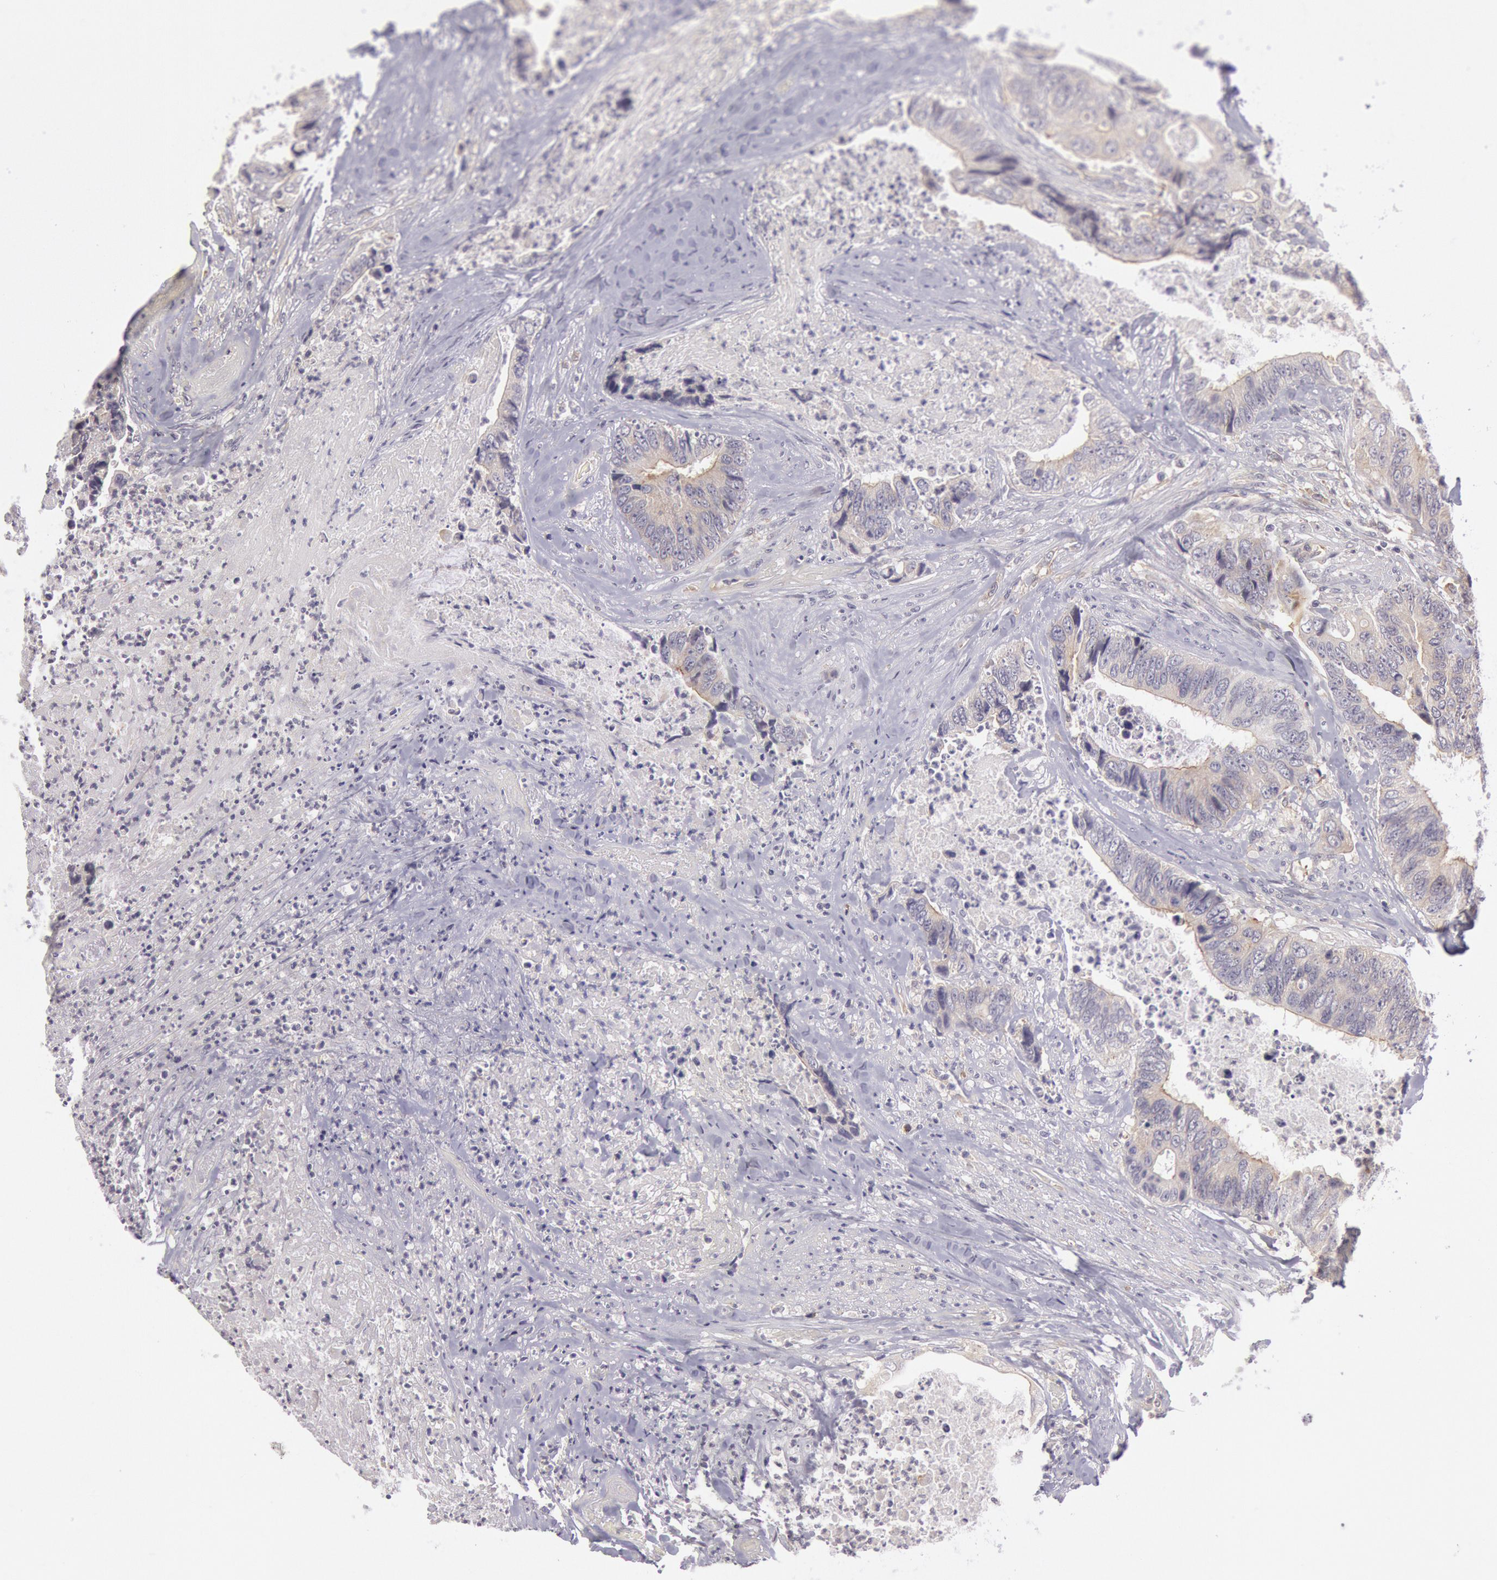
{"staining": {"intensity": "weak", "quantity": "<25%", "location": "cytoplasmic/membranous"}, "tissue": "colorectal cancer", "cell_type": "Tumor cells", "image_type": "cancer", "snomed": [{"axis": "morphology", "description": "Adenocarcinoma, NOS"}, {"axis": "topography", "description": "Rectum"}], "caption": "Photomicrograph shows no significant protein positivity in tumor cells of colorectal adenocarcinoma.", "gene": "MYO5A", "patient": {"sex": "female", "age": 65}}